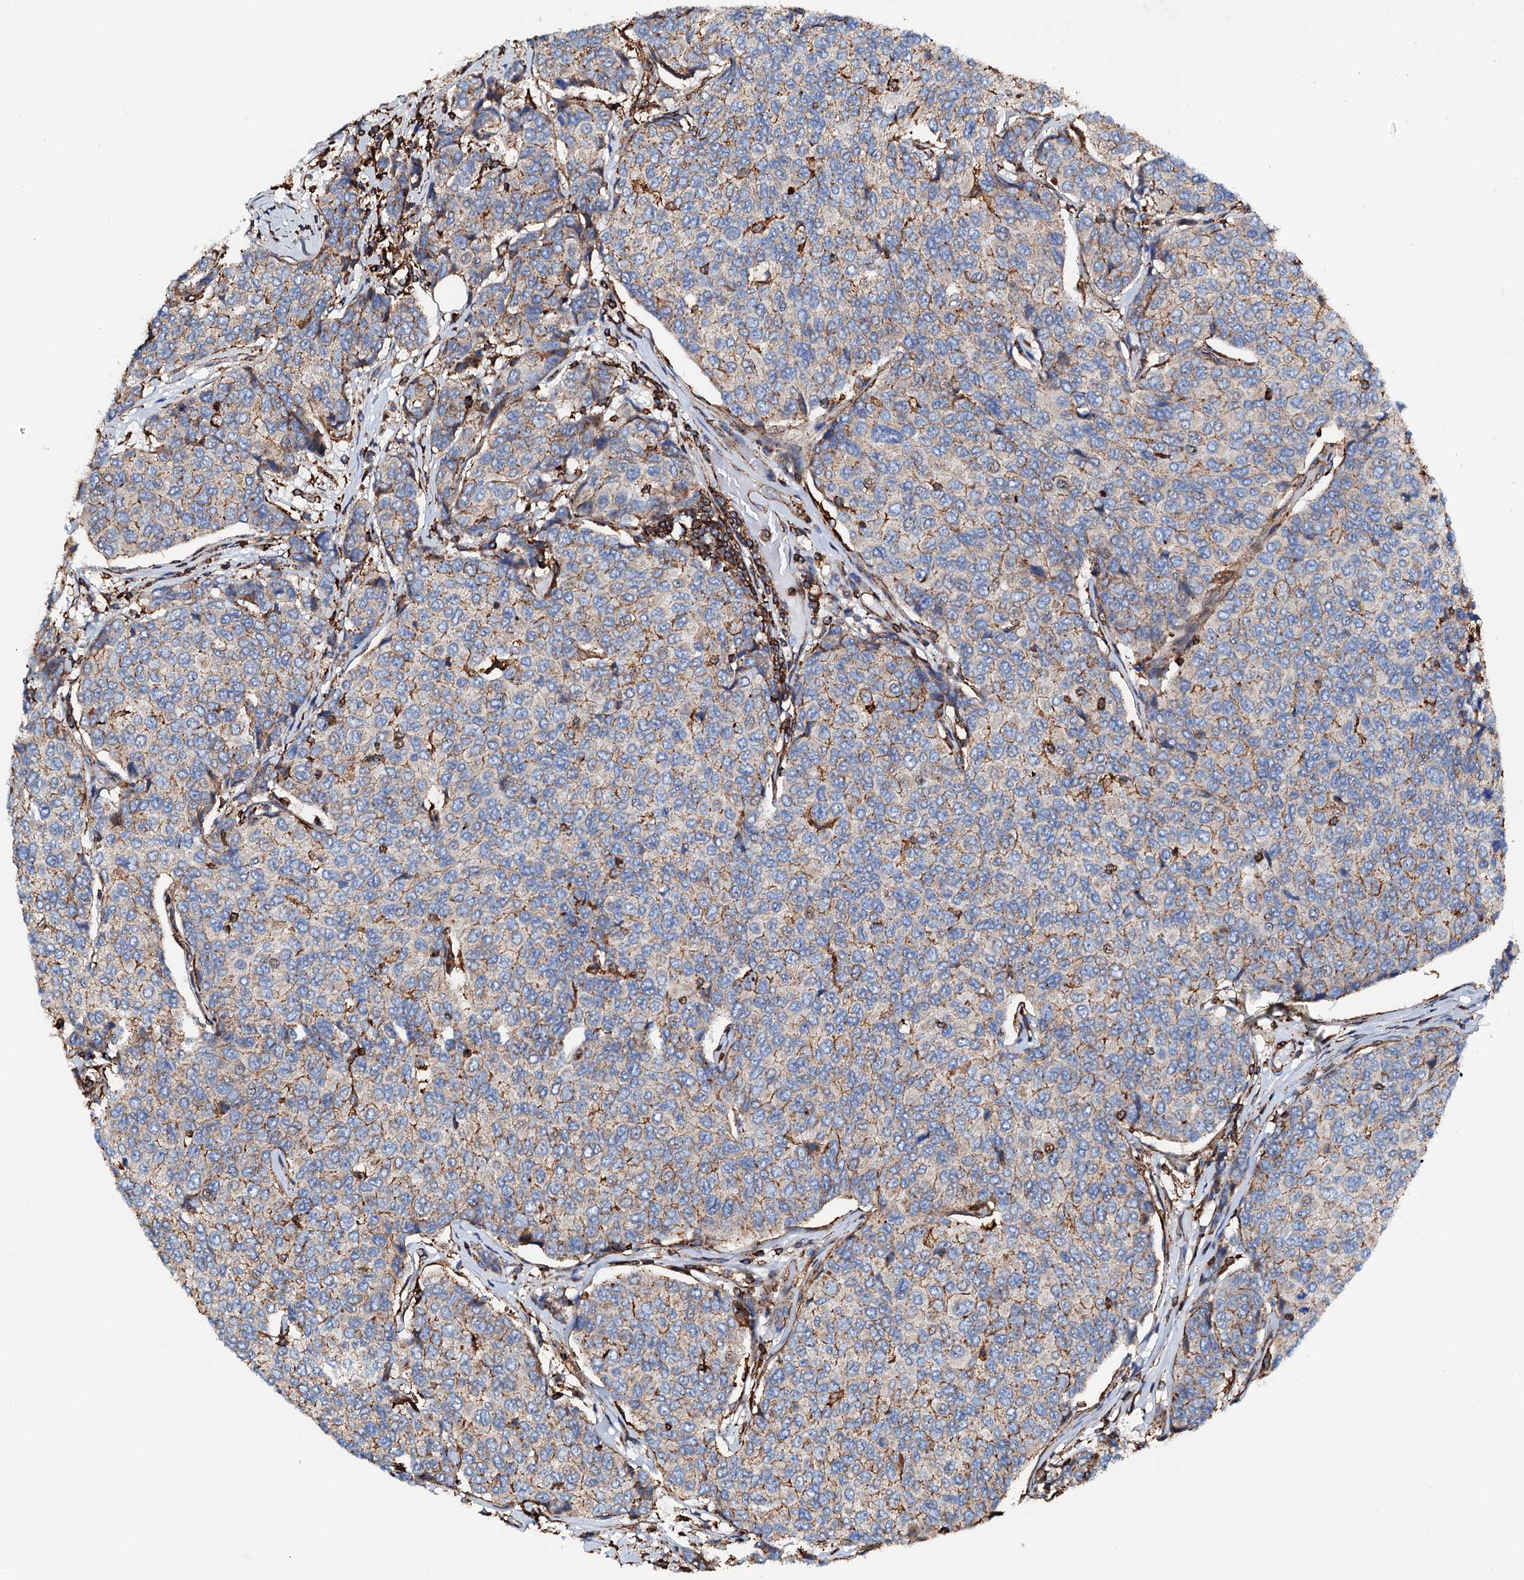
{"staining": {"intensity": "moderate", "quantity": "25%-75%", "location": "cytoplasmic/membranous"}, "tissue": "breast cancer", "cell_type": "Tumor cells", "image_type": "cancer", "snomed": [{"axis": "morphology", "description": "Duct carcinoma"}, {"axis": "topography", "description": "Breast"}], "caption": "A micrograph of human breast cancer (intraductal carcinoma) stained for a protein displays moderate cytoplasmic/membranous brown staining in tumor cells.", "gene": "INTS10", "patient": {"sex": "female", "age": 55}}